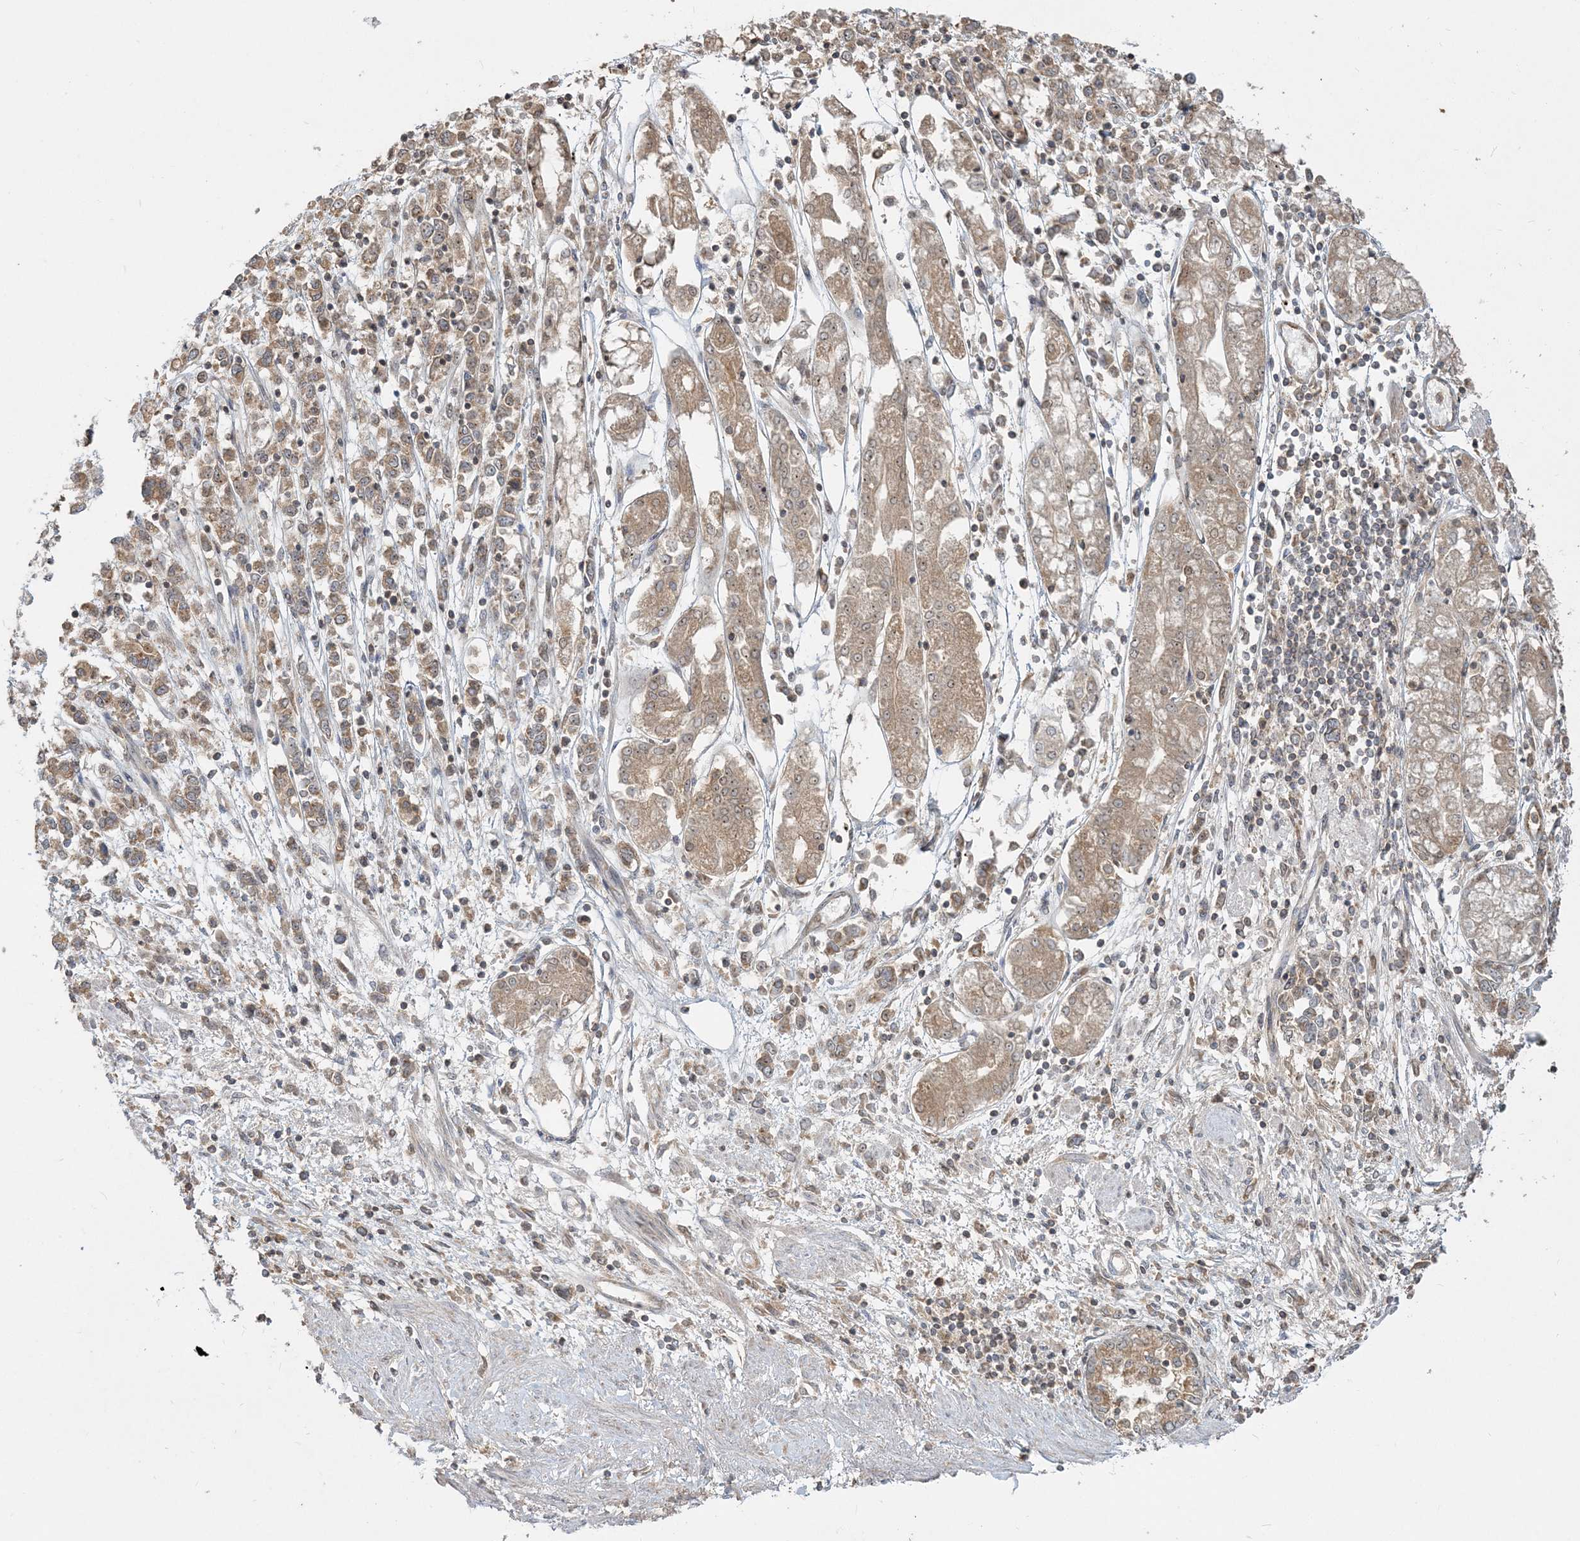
{"staining": {"intensity": "weak", "quantity": ">75%", "location": "cytoplasmic/membranous,nuclear"}, "tissue": "stomach cancer", "cell_type": "Tumor cells", "image_type": "cancer", "snomed": [{"axis": "morphology", "description": "Adenocarcinoma, NOS"}, {"axis": "topography", "description": "Stomach"}], "caption": "This histopathology image demonstrates immunohistochemistry (IHC) staining of stomach cancer (adenocarcinoma), with low weak cytoplasmic/membranous and nuclear positivity in about >75% of tumor cells.", "gene": "AP1AR", "patient": {"sex": "female", "age": 76}}